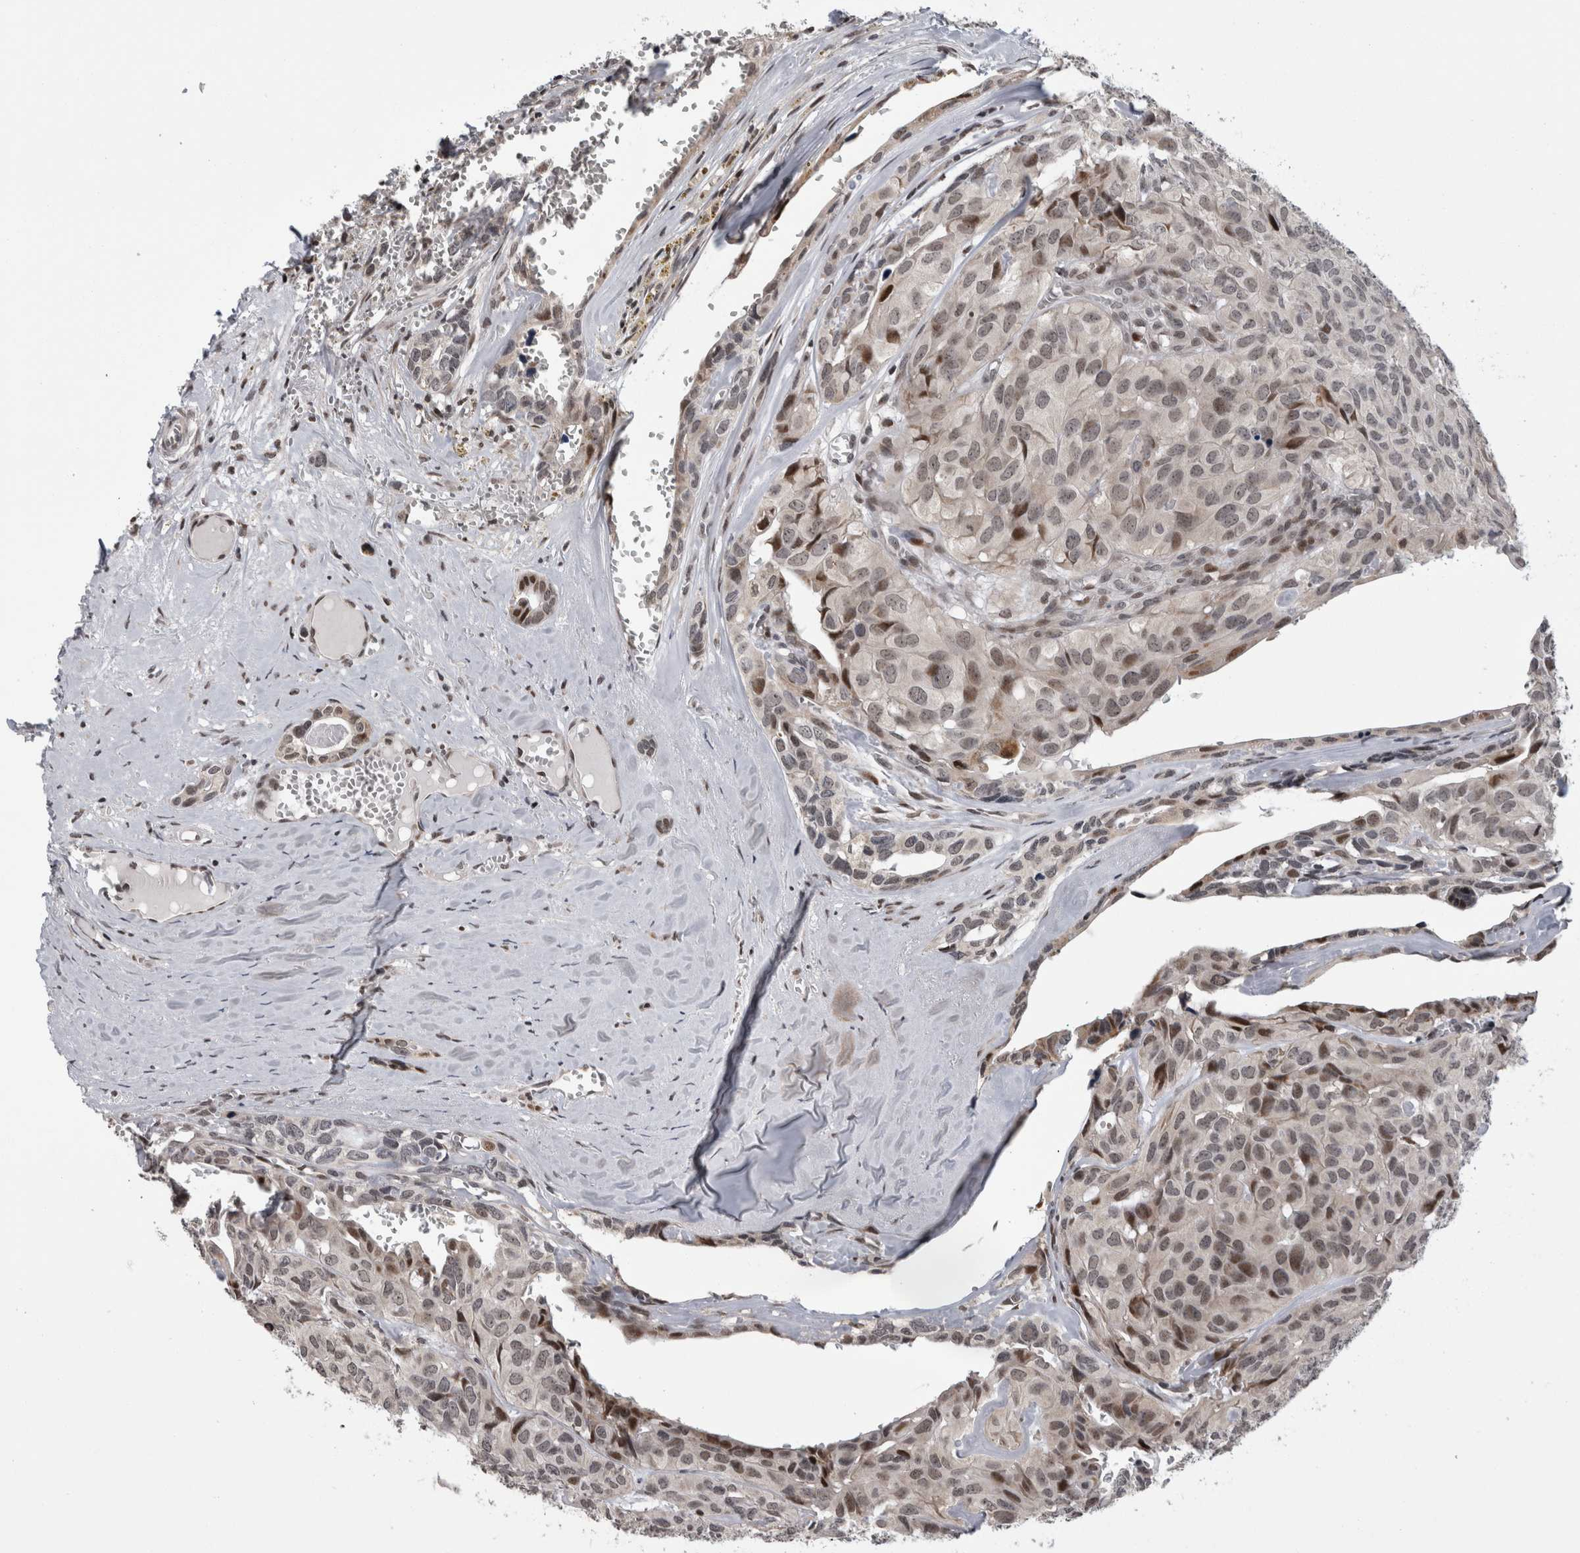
{"staining": {"intensity": "moderate", "quantity": "<25%", "location": "nuclear"}, "tissue": "head and neck cancer", "cell_type": "Tumor cells", "image_type": "cancer", "snomed": [{"axis": "morphology", "description": "Adenocarcinoma, NOS"}, {"axis": "topography", "description": "Salivary gland, NOS"}, {"axis": "topography", "description": "Head-Neck"}], "caption": "Immunohistochemistry histopathology image of head and neck cancer stained for a protein (brown), which exhibits low levels of moderate nuclear positivity in approximately <25% of tumor cells.", "gene": "ZBTB11", "patient": {"sex": "female", "age": 76}}